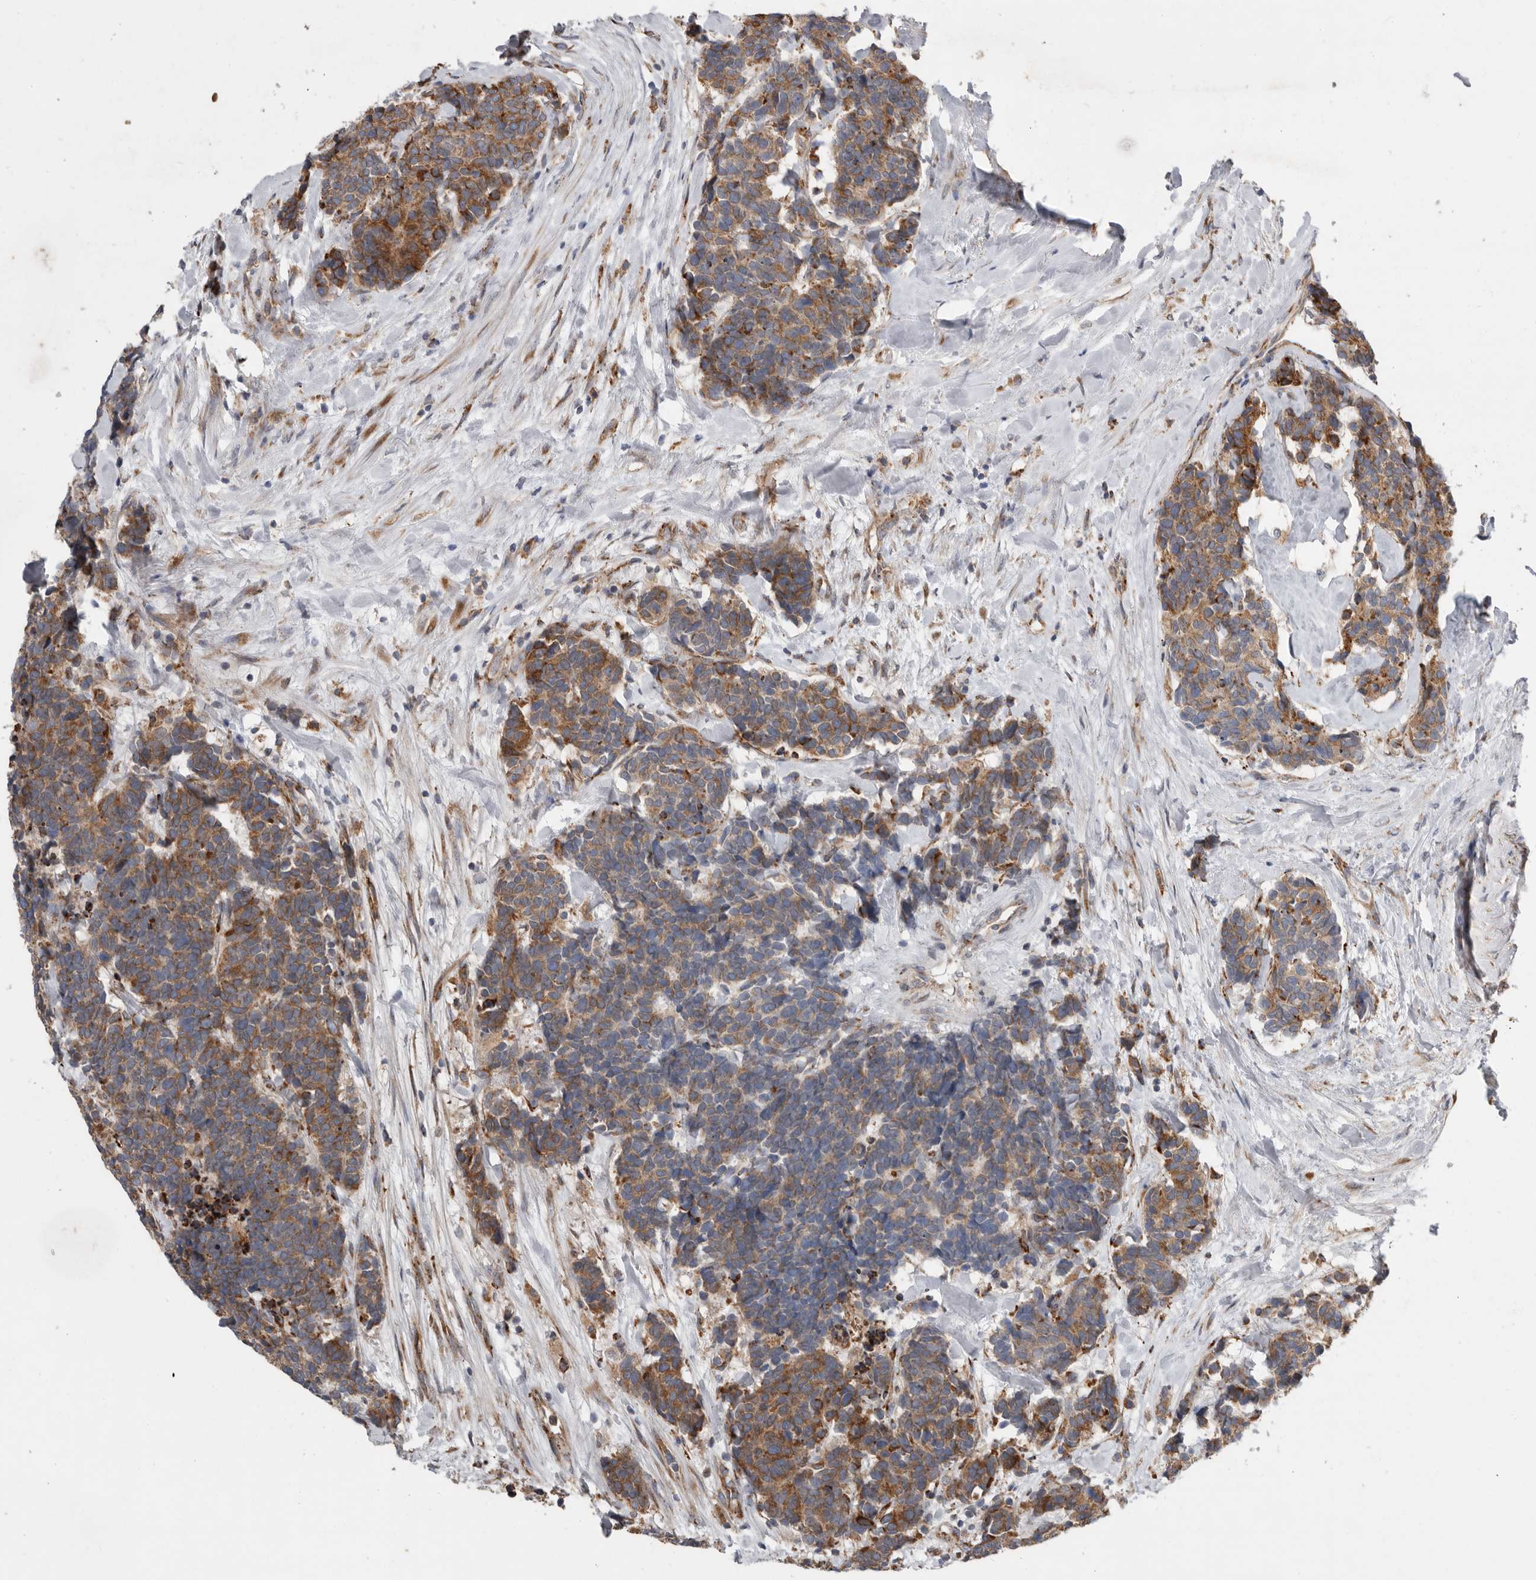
{"staining": {"intensity": "moderate", "quantity": ">75%", "location": "cytoplasmic/membranous"}, "tissue": "carcinoid", "cell_type": "Tumor cells", "image_type": "cancer", "snomed": [{"axis": "morphology", "description": "Carcinoma, NOS"}, {"axis": "morphology", "description": "Carcinoid, malignant, NOS"}, {"axis": "topography", "description": "Urinary bladder"}], "caption": "The micrograph demonstrates staining of carcinoma, revealing moderate cytoplasmic/membranous protein positivity (brown color) within tumor cells.", "gene": "GANAB", "patient": {"sex": "male", "age": 57}}